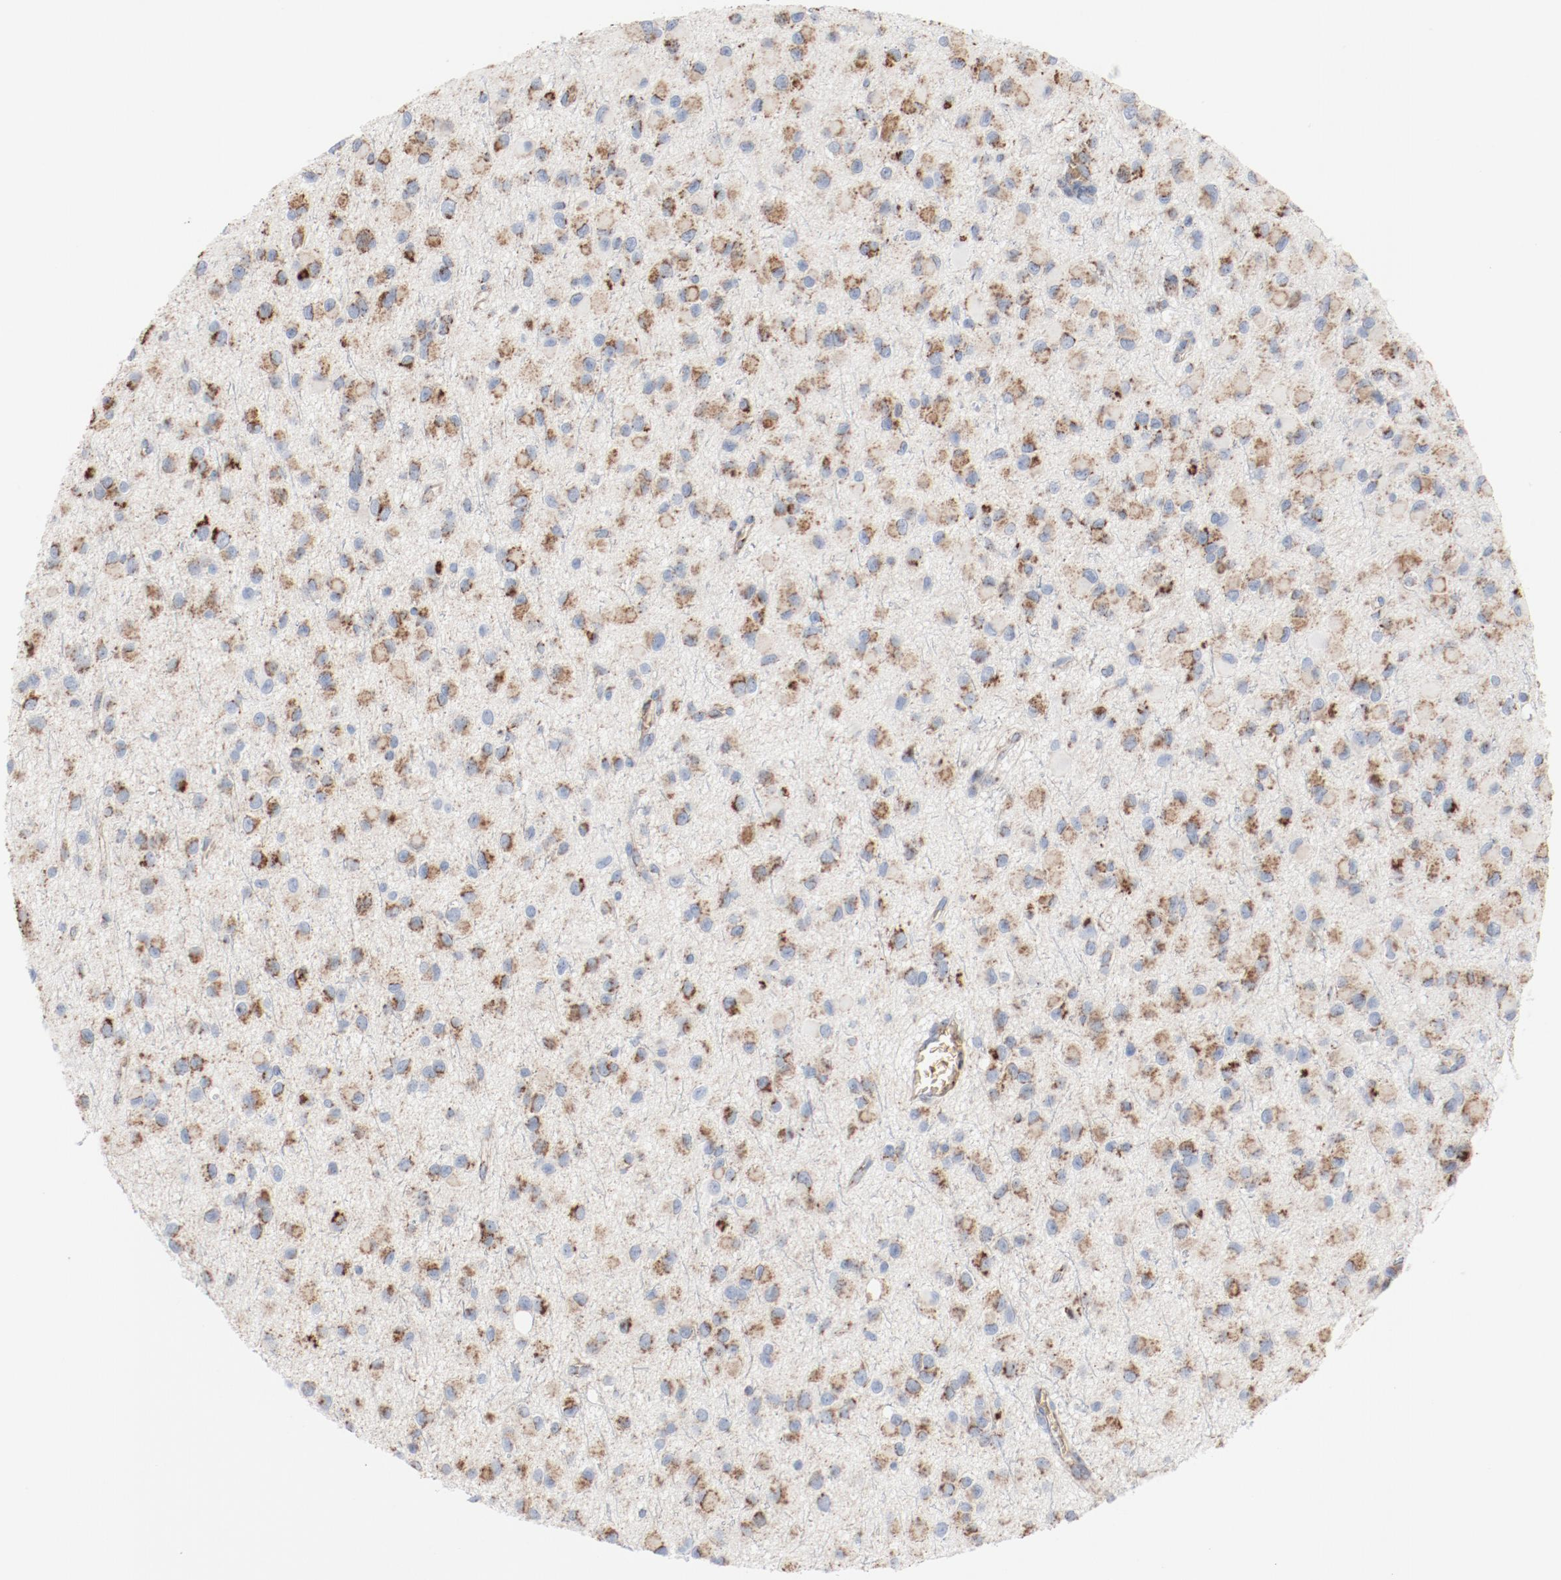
{"staining": {"intensity": "moderate", "quantity": "25%-75%", "location": "cytoplasmic/membranous"}, "tissue": "glioma", "cell_type": "Tumor cells", "image_type": "cancer", "snomed": [{"axis": "morphology", "description": "Glioma, malignant, Low grade"}, {"axis": "topography", "description": "Brain"}], "caption": "Malignant low-grade glioma was stained to show a protein in brown. There is medium levels of moderate cytoplasmic/membranous expression in about 25%-75% of tumor cells.", "gene": "NDUFB8", "patient": {"sex": "male", "age": 42}}